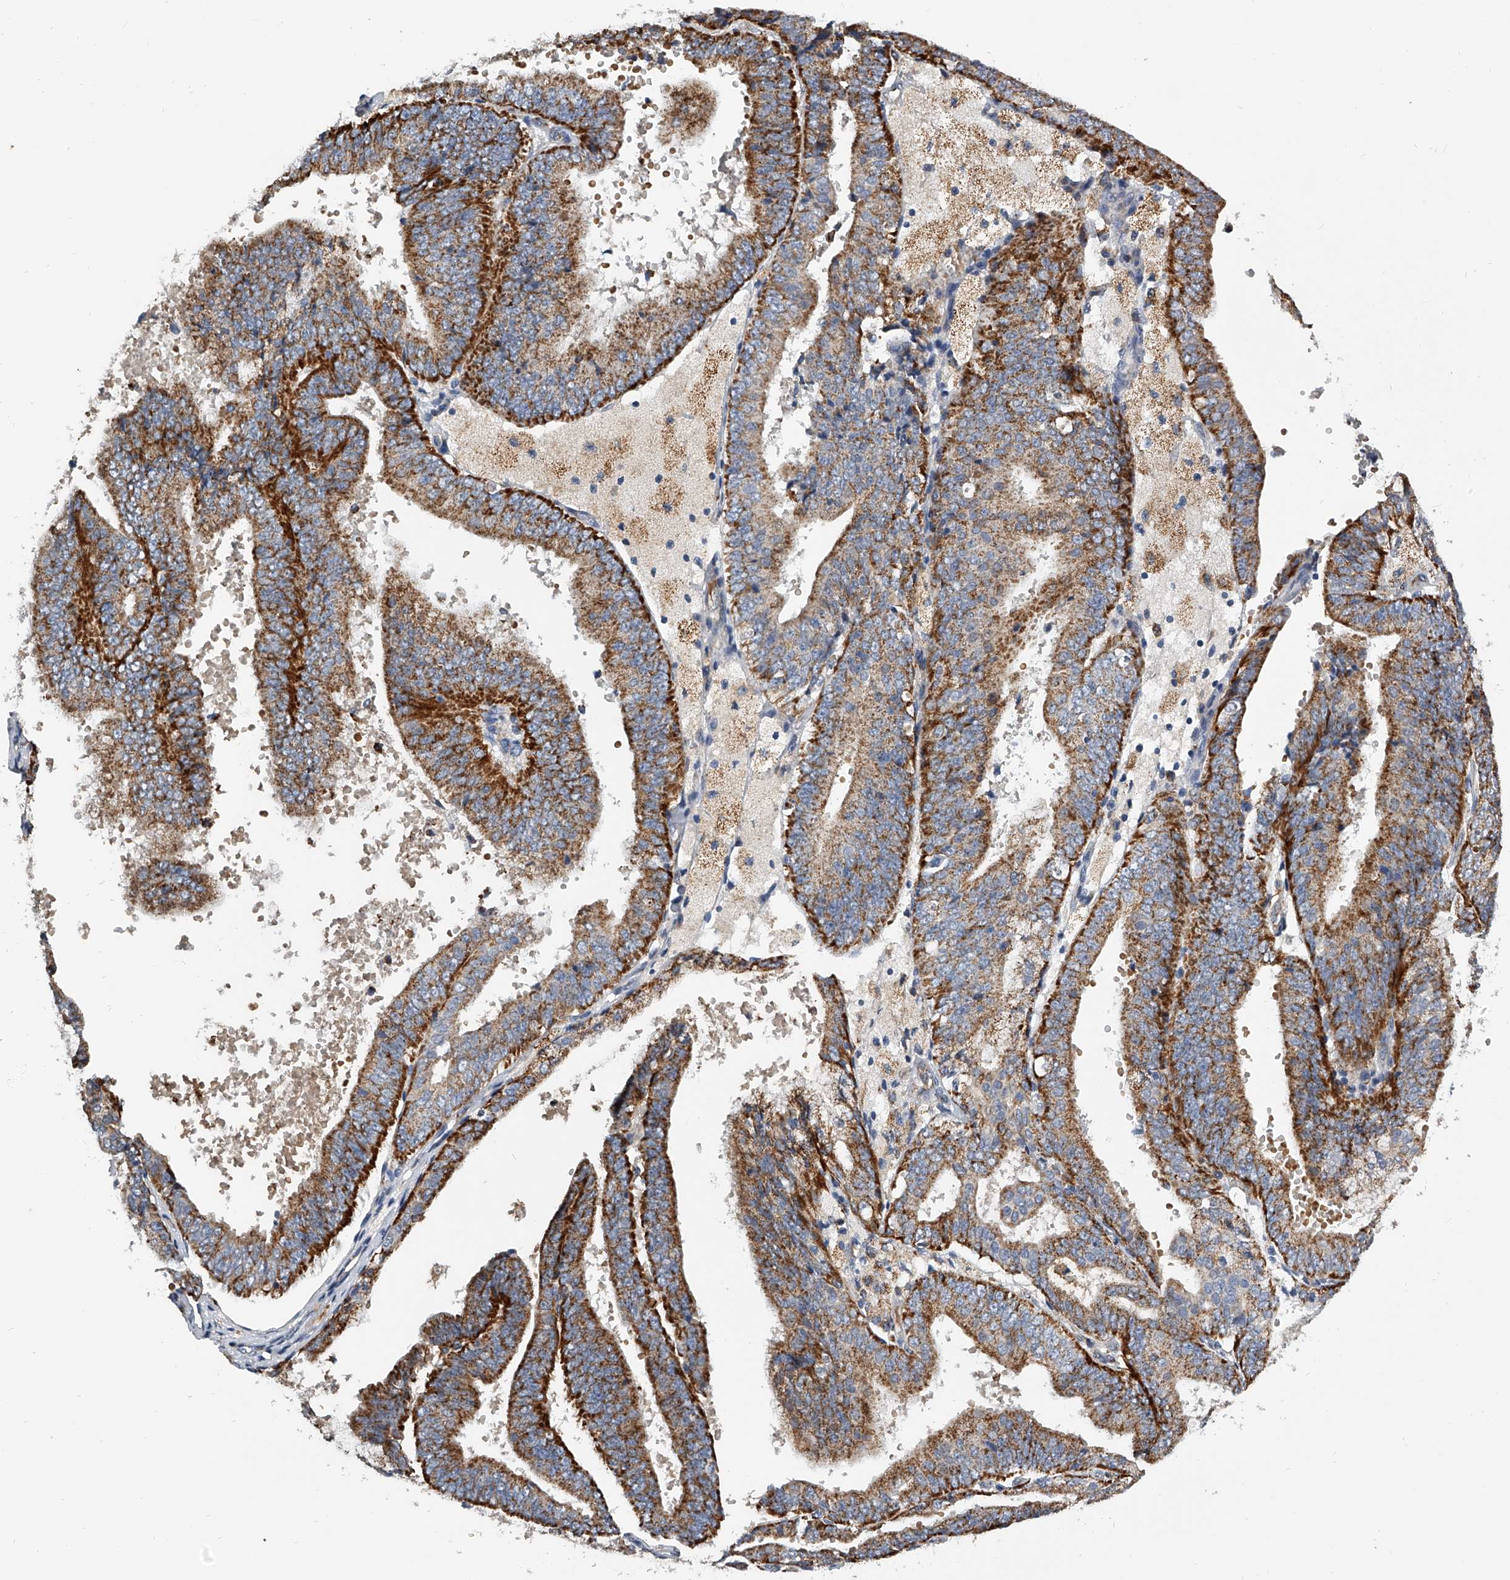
{"staining": {"intensity": "strong", "quantity": ">75%", "location": "cytoplasmic/membranous"}, "tissue": "endometrial cancer", "cell_type": "Tumor cells", "image_type": "cancer", "snomed": [{"axis": "morphology", "description": "Adenocarcinoma, NOS"}, {"axis": "topography", "description": "Endometrium"}], "caption": "Protein staining of adenocarcinoma (endometrial) tissue reveals strong cytoplasmic/membranous expression in about >75% of tumor cells.", "gene": "KLHL7", "patient": {"sex": "female", "age": 63}}